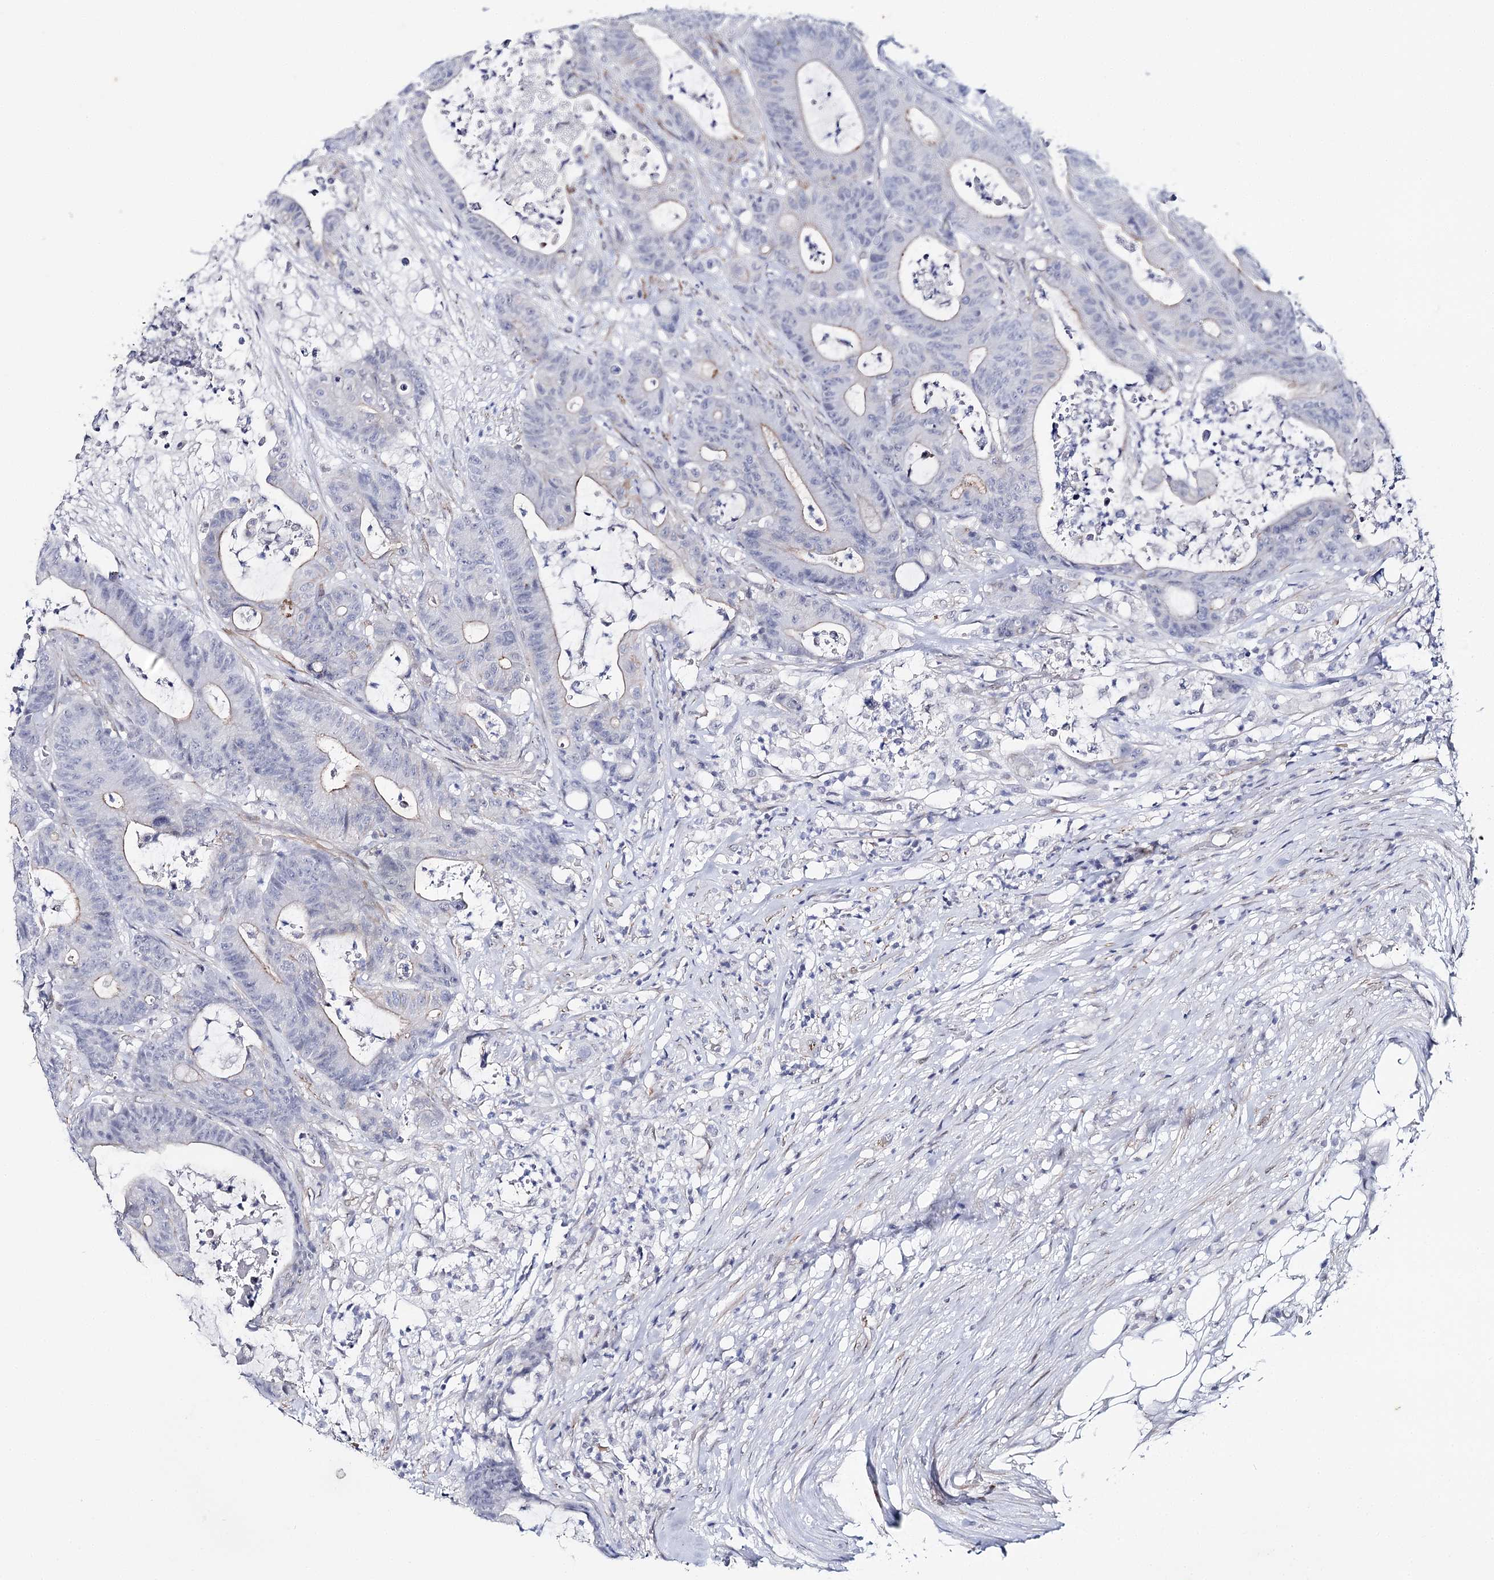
{"staining": {"intensity": "negative", "quantity": "none", "location": "none"}, "tissue": "colorectal cancer", "cell_type": "Tumor cells", "image_type": "cancer", "snomed": [{"axis": "morphology", "description": "Adenocarcinoma, NOS"}, {"axis": "topography", "description": "Colon"}], "caption": "A high-resolution histopathology image shows immunohistochemistry staining of colorectal cancer (adenocarcinoma), which exhibits no significant expression in tumor cells.", "gene": "AGXT2", "patient": {"sex": "female", "age": 84}}